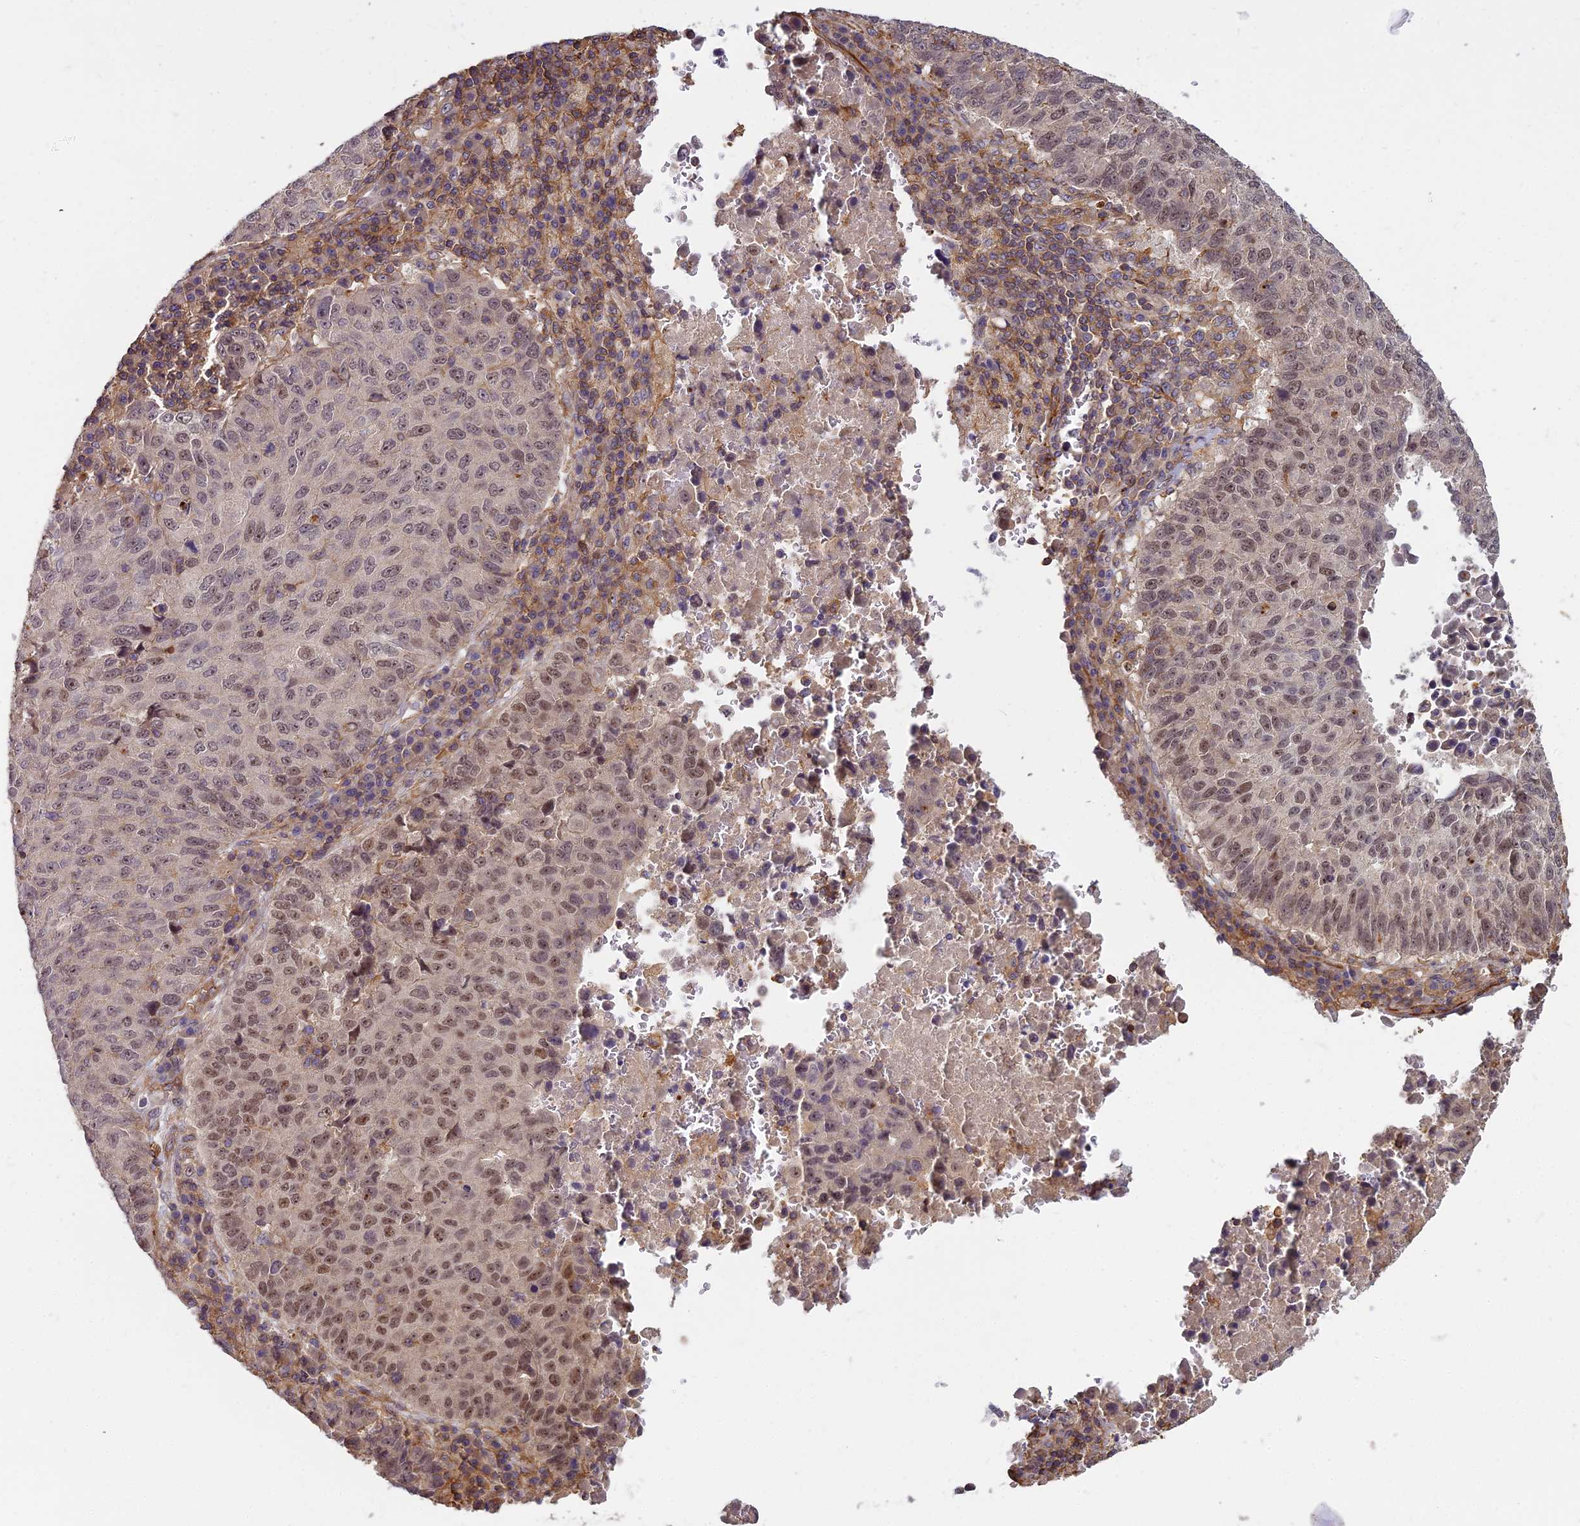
{"staining": {"intensity": "moderate", "quantity": ">75%", "location": "nuclear"}, "tissue": "lung cancer", "cell_type": "Tumor cells", "image_type": "cancer", "snomed": [{"axis": "morphology", "description": "Squamous cell carcinoma, NOS"}, {"axis": "topography", "description": "Lung"}], "caption": "The immunohistochemical stain shows moderate nuclear expression in tumor cells of squamous cell carcinoma (lung) tissue. The staining was performed using DAB (3,3'-diaminobenzidine), with brown indicating positive protein expression. Nuclei are stained blue with hematoxylin.", "gene": "TCEA3", "patient": {"sex": "male", "age": 73}}